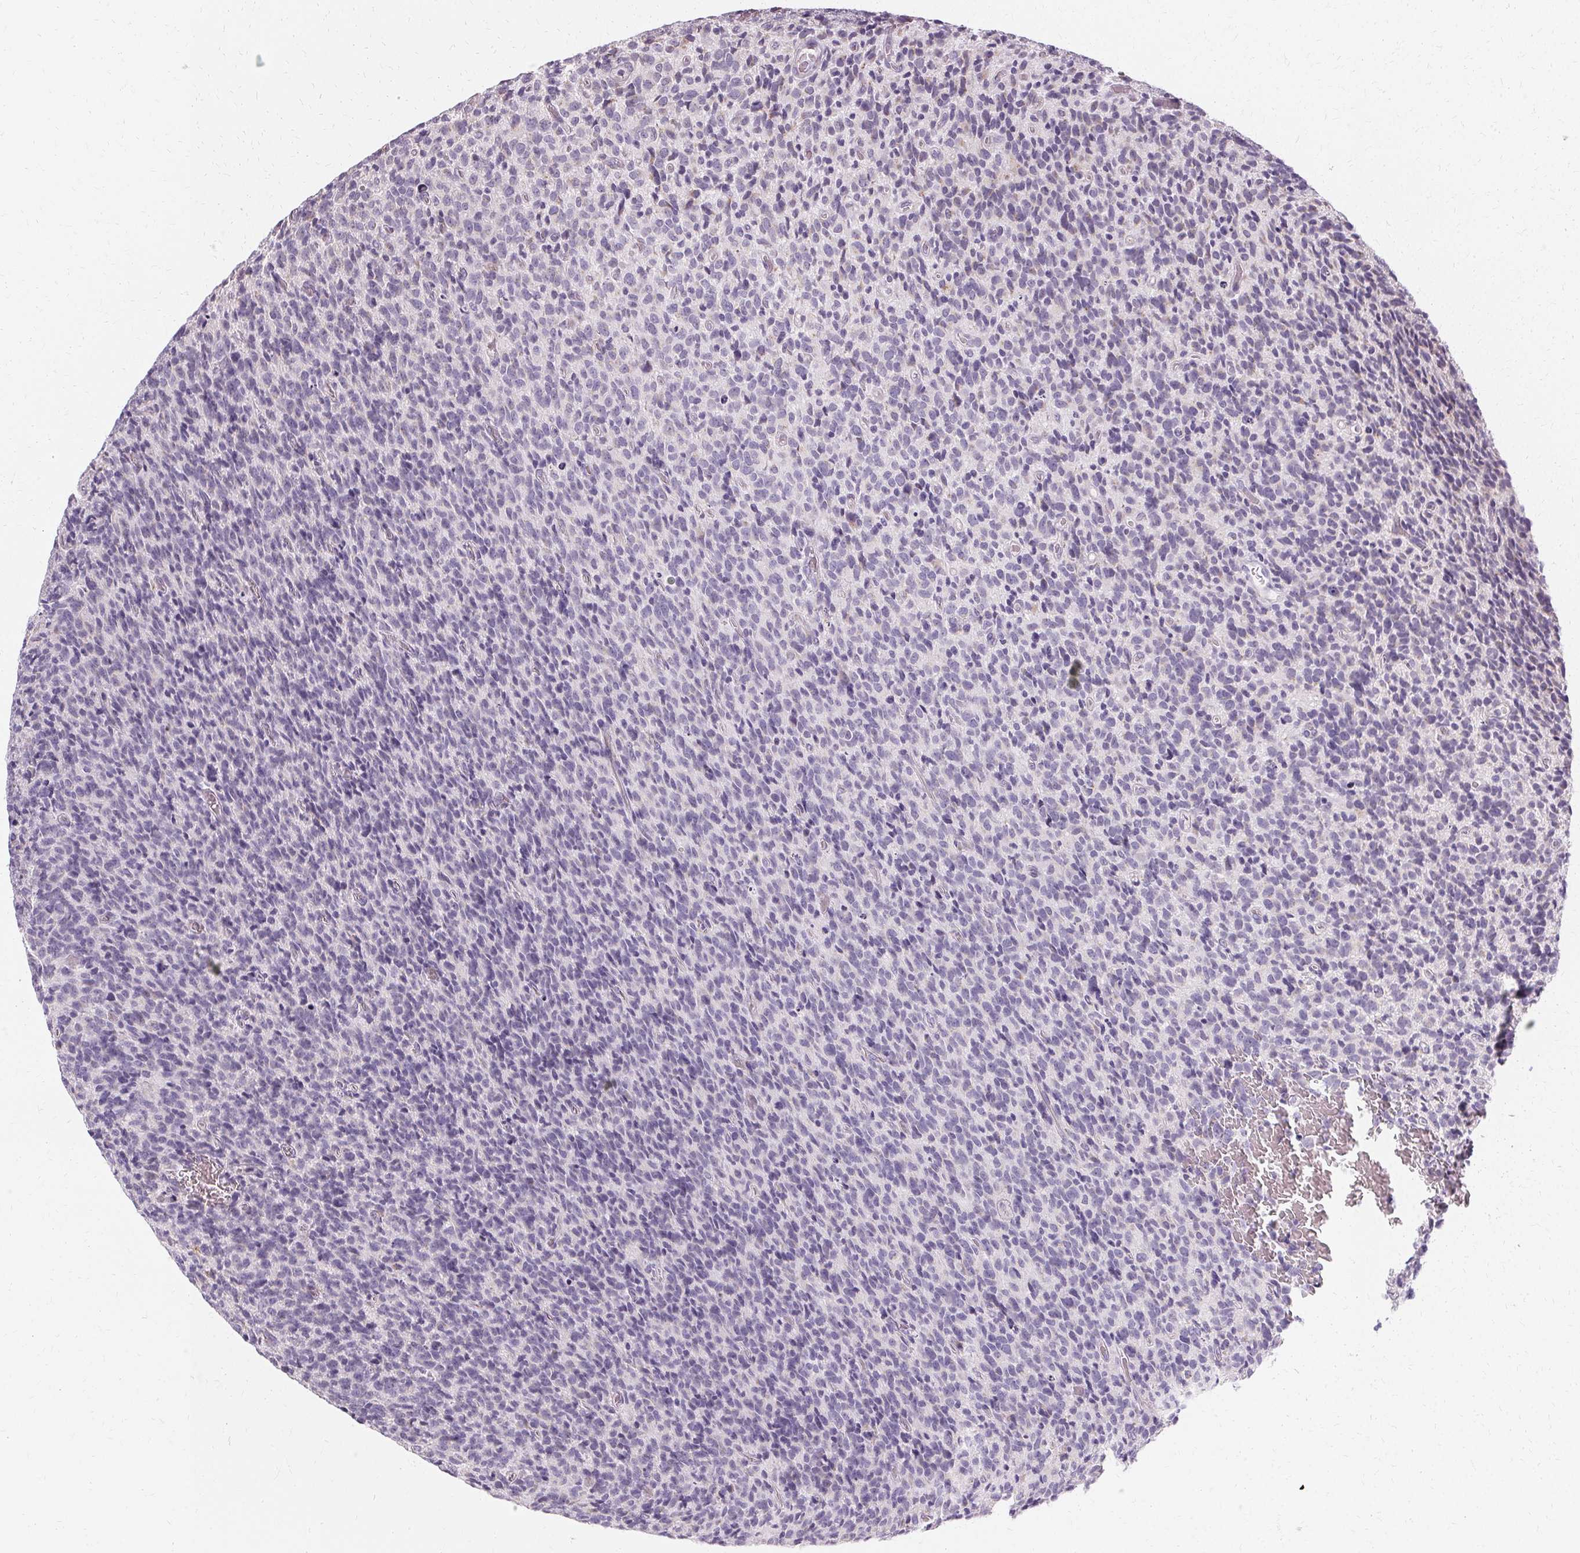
{"staining": {"intensity": "negative", "quantity": "none", "location": "none"}, "tissue": "glioma", "cell_type": "Tumor cells", "image_type": "cancer", "snomed": [{"axis": "morphology", "description": "Glioma, malignant, High grade"}, {"axis": "topography", "description": "Brain"}], "caption": "Glioma stained for a protein using IHC demonstrates no staining tumor cells.", "gene": "FCRL3", "patient": {"sex": "male", "age": 76}}